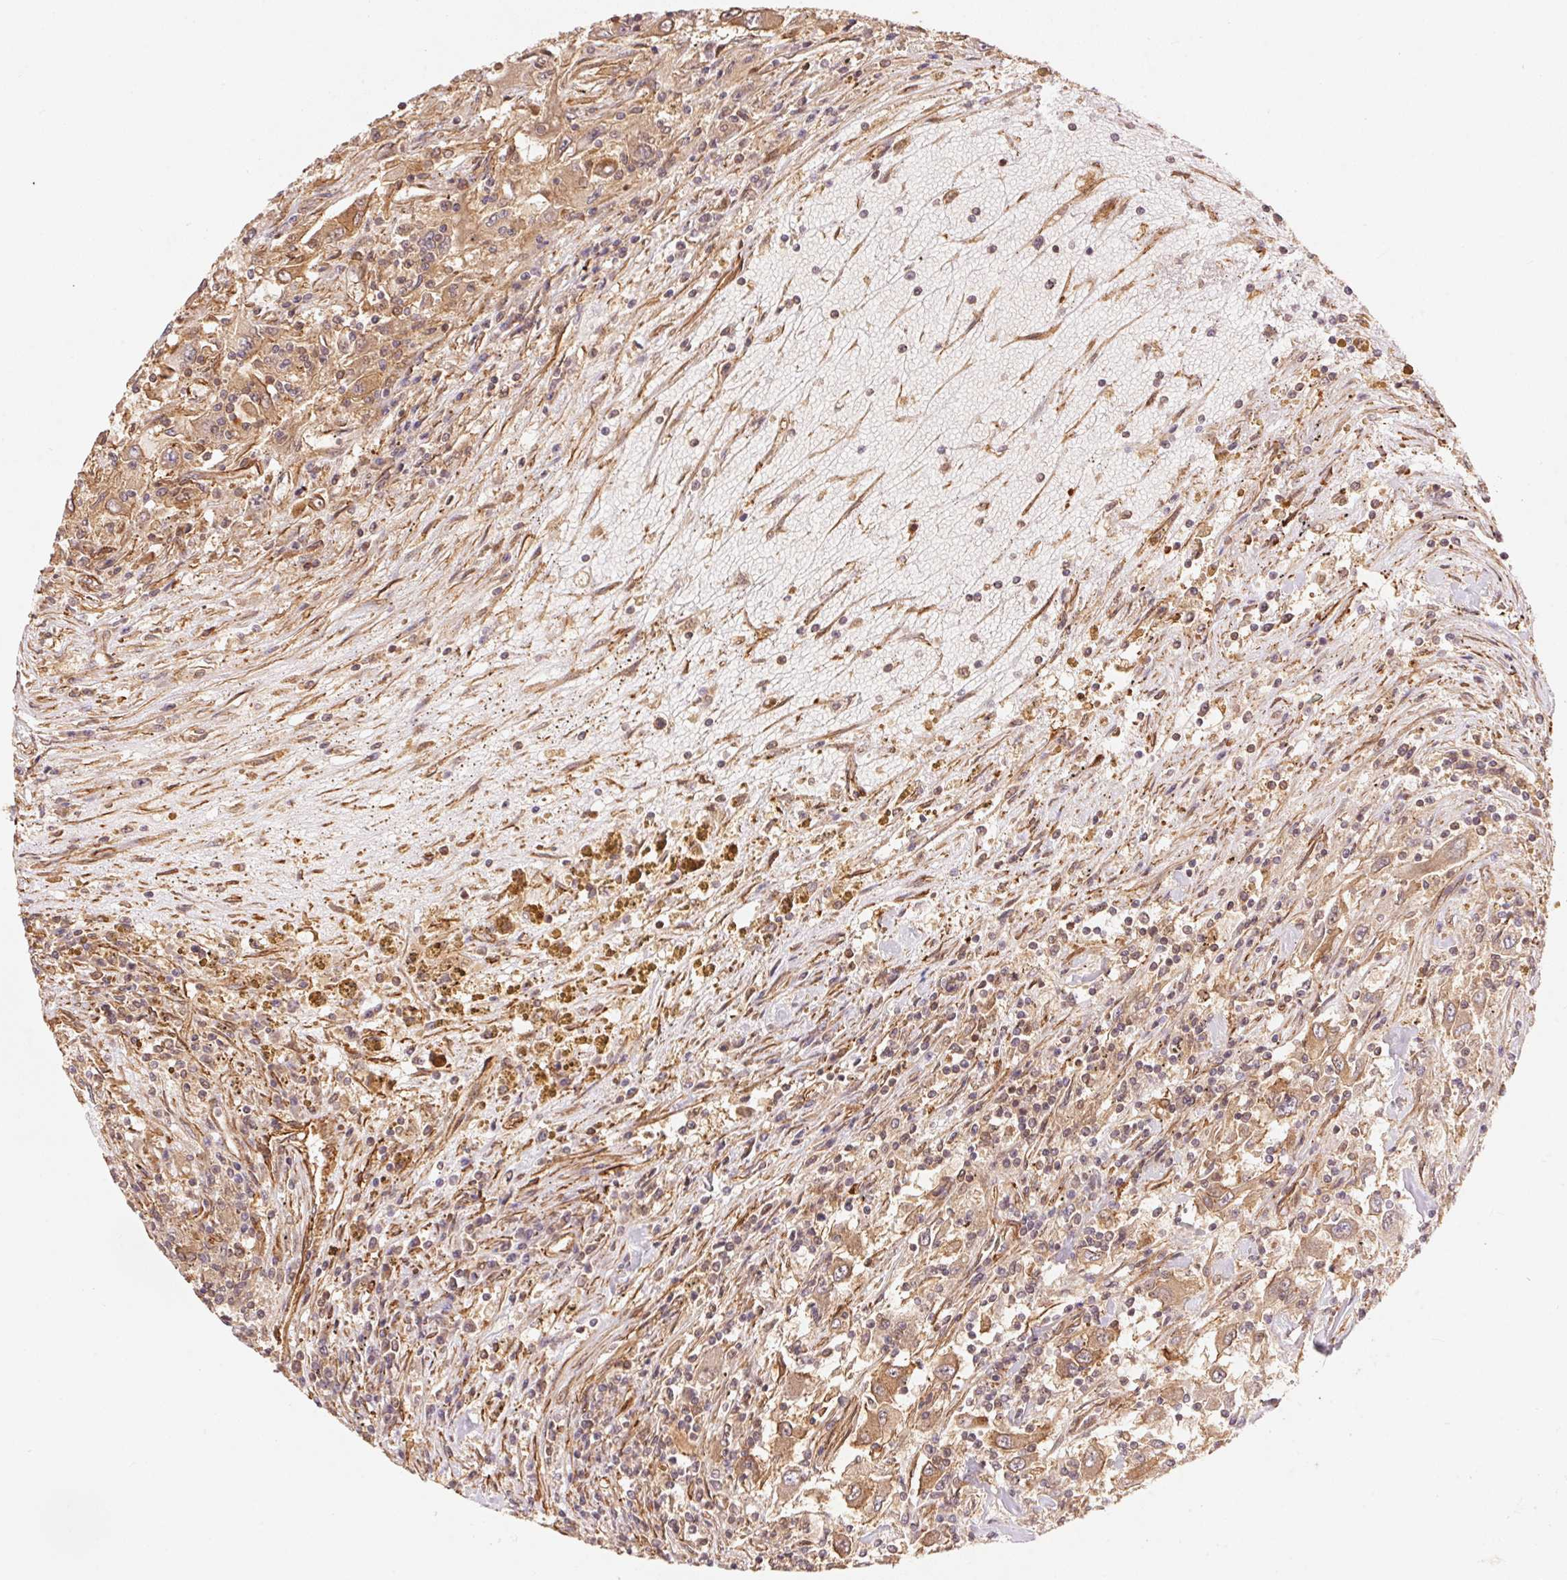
{"staining": {"intensity": "moderate", "quantity": ">75%", "location": "cytoplasmic/membranous"}, "tissue": "renal cancer", "cell_type": "Tumor cells", "image_type": "cancer", "snomed": [{"axis": "morphology", "description": "Adenocarcinoma, NOS"}, {"axis": "topography", "description": "Kidney"}], "caption": "Protein expression analysis of renal cancer exhibits moderate cytoplasmic/membranous staining in approximately >75% of tumor cells.", "gene": "TNIP2", "patient": {"sex": "female", "age": 67}}